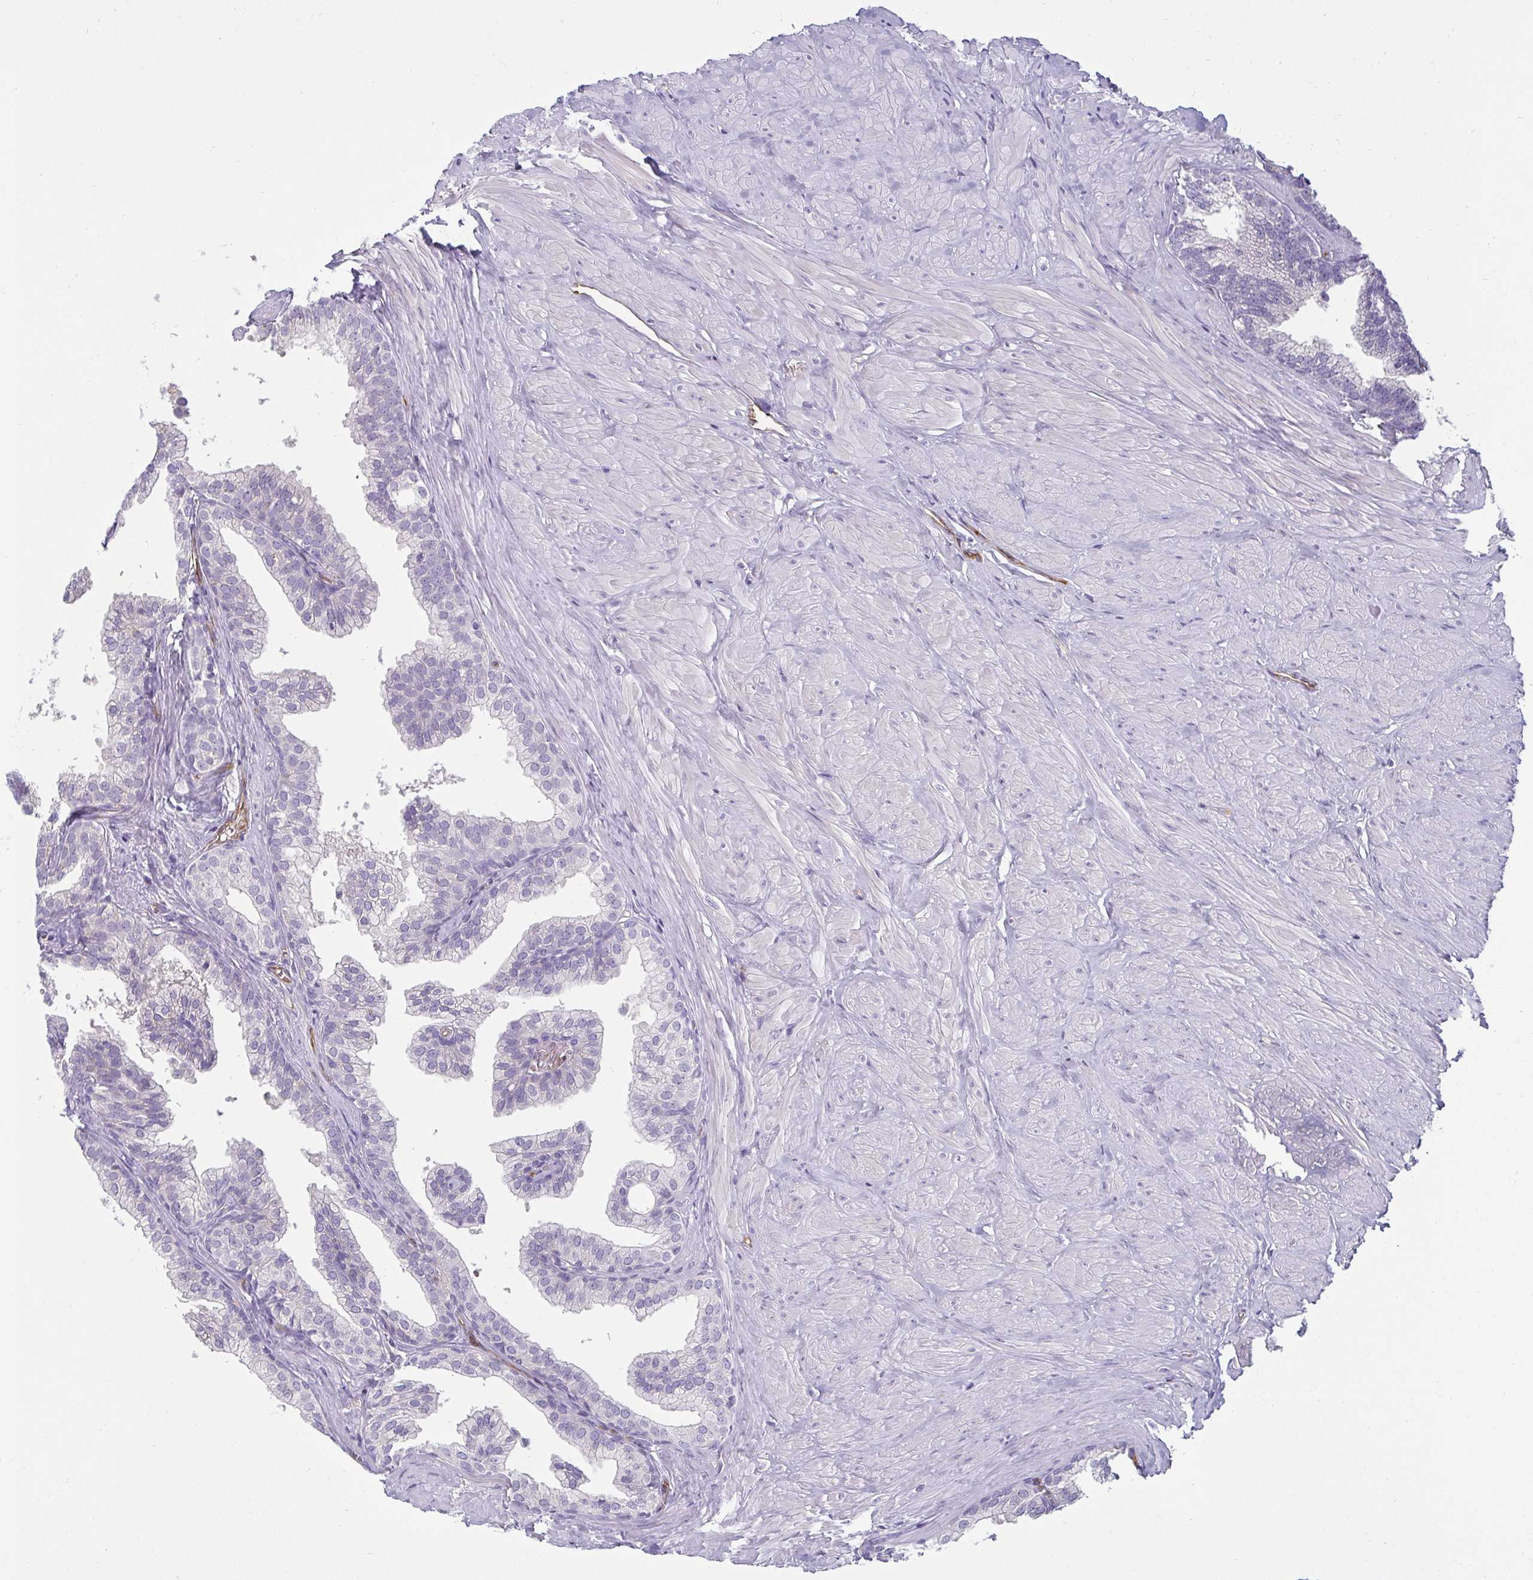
{"staining": {"intensity": "negative", "quantity": "none", "location": "none"}, "tissue": "prostate", "cell_type": "Glandular cells", "image_type": "normal", "snomed": [{"axis": "morphology", "description": "Normal tissue, NOS"}, {"axis": "topography", "description": "Prostate"}, {"axis": "topography", "description": "Peripheral nerve tissue"}], "caption": "The histopathology image shows no significant expression in glandular cells of prostate.", "gene": "PDE2A", "patient": {"sex": "male", "age": 55}}